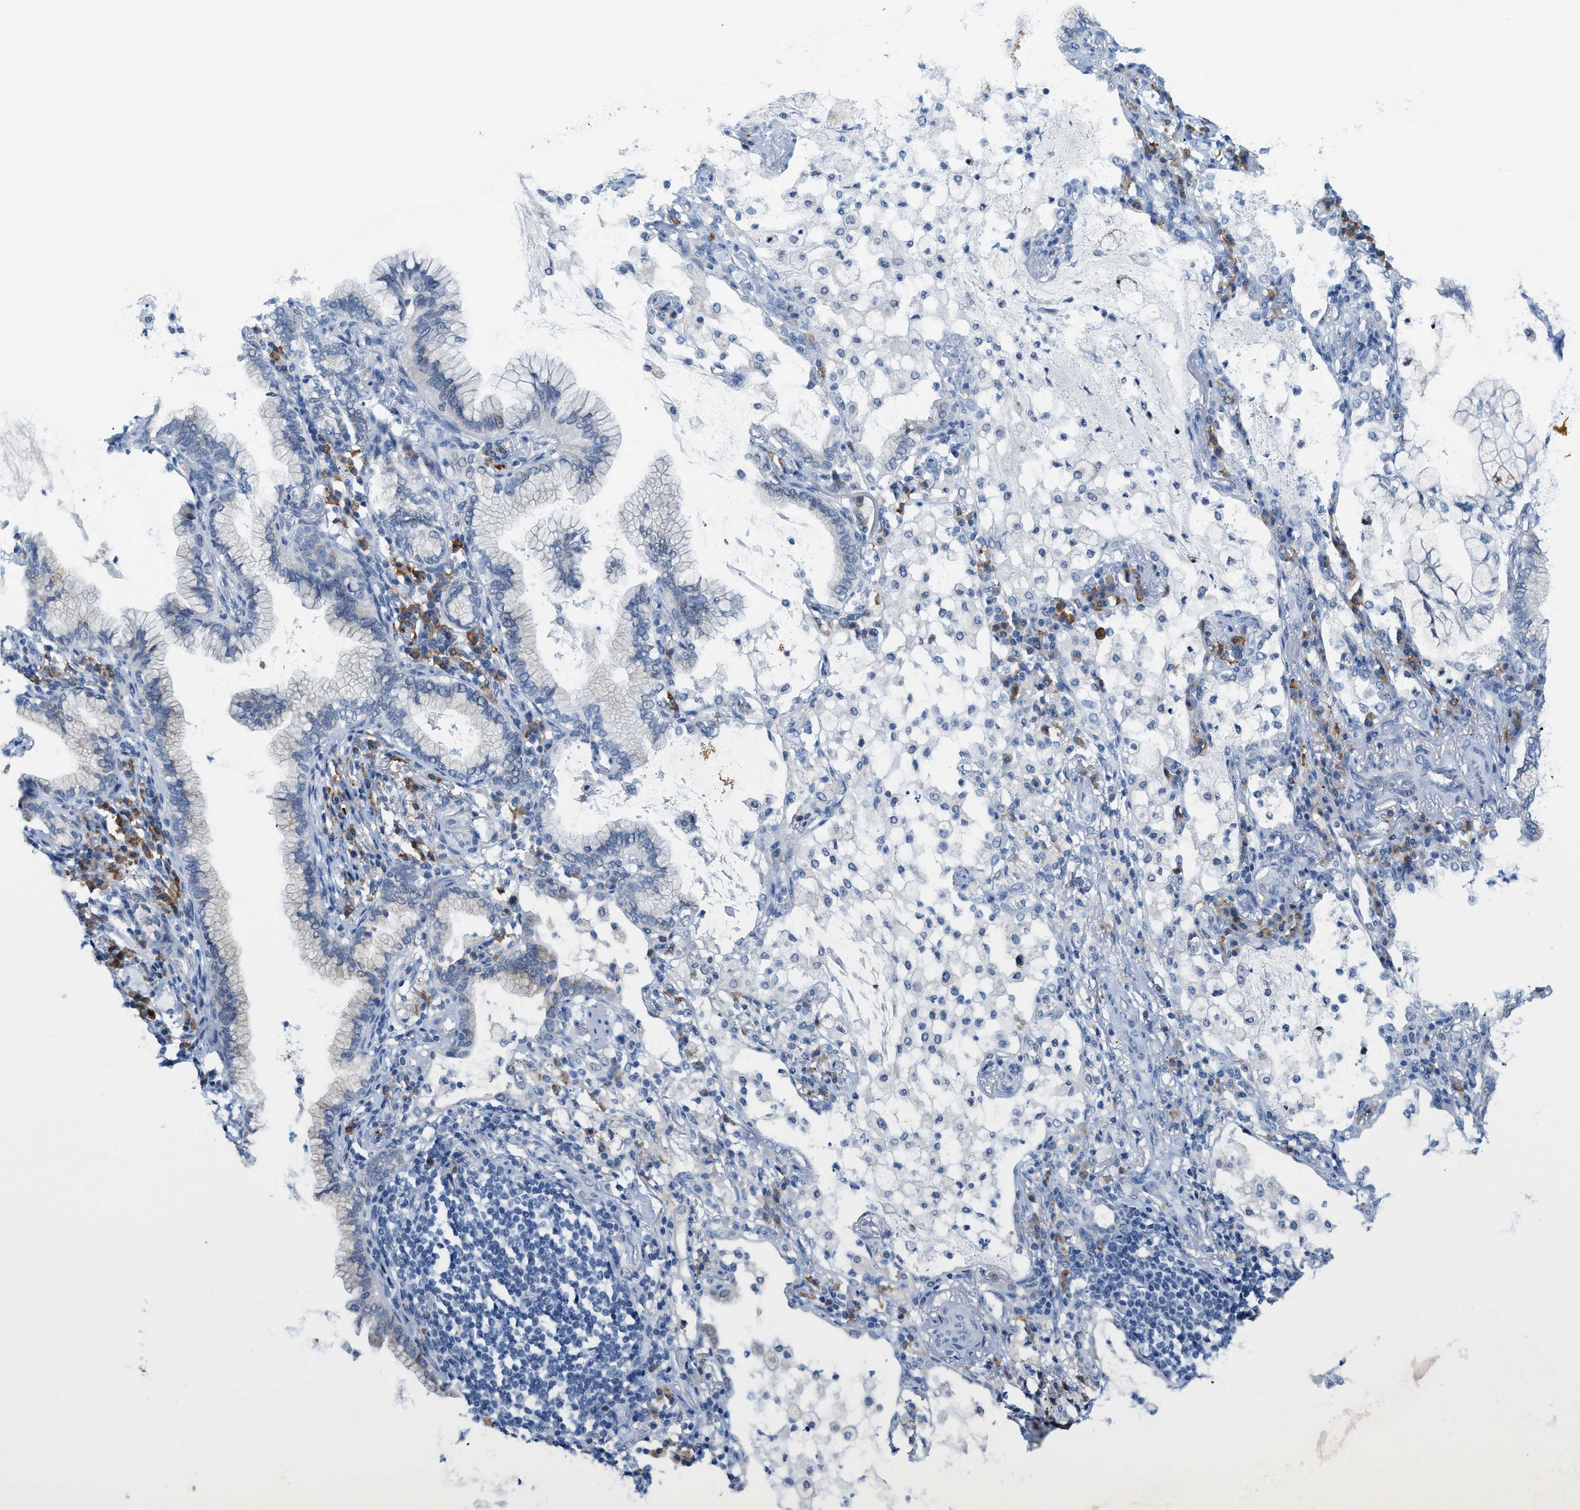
{"staining": {"intensity": "negative", "quantity": "none", "location": "none"}, "tissue": "lung cancer", "cell_type": "Tumor cells", "image_type": "cancer", "snomed": [{"axis": "morphology", "description": "Adenocarcinoma, NOS"}, {"axis": "topography", "description": "Lung"}], "caption": "Histopathology image shows no significant protein staining in tumor cells of lung cancer.", "gene": "KIFC3", "patient": {"sex": "female", "age": 70}}